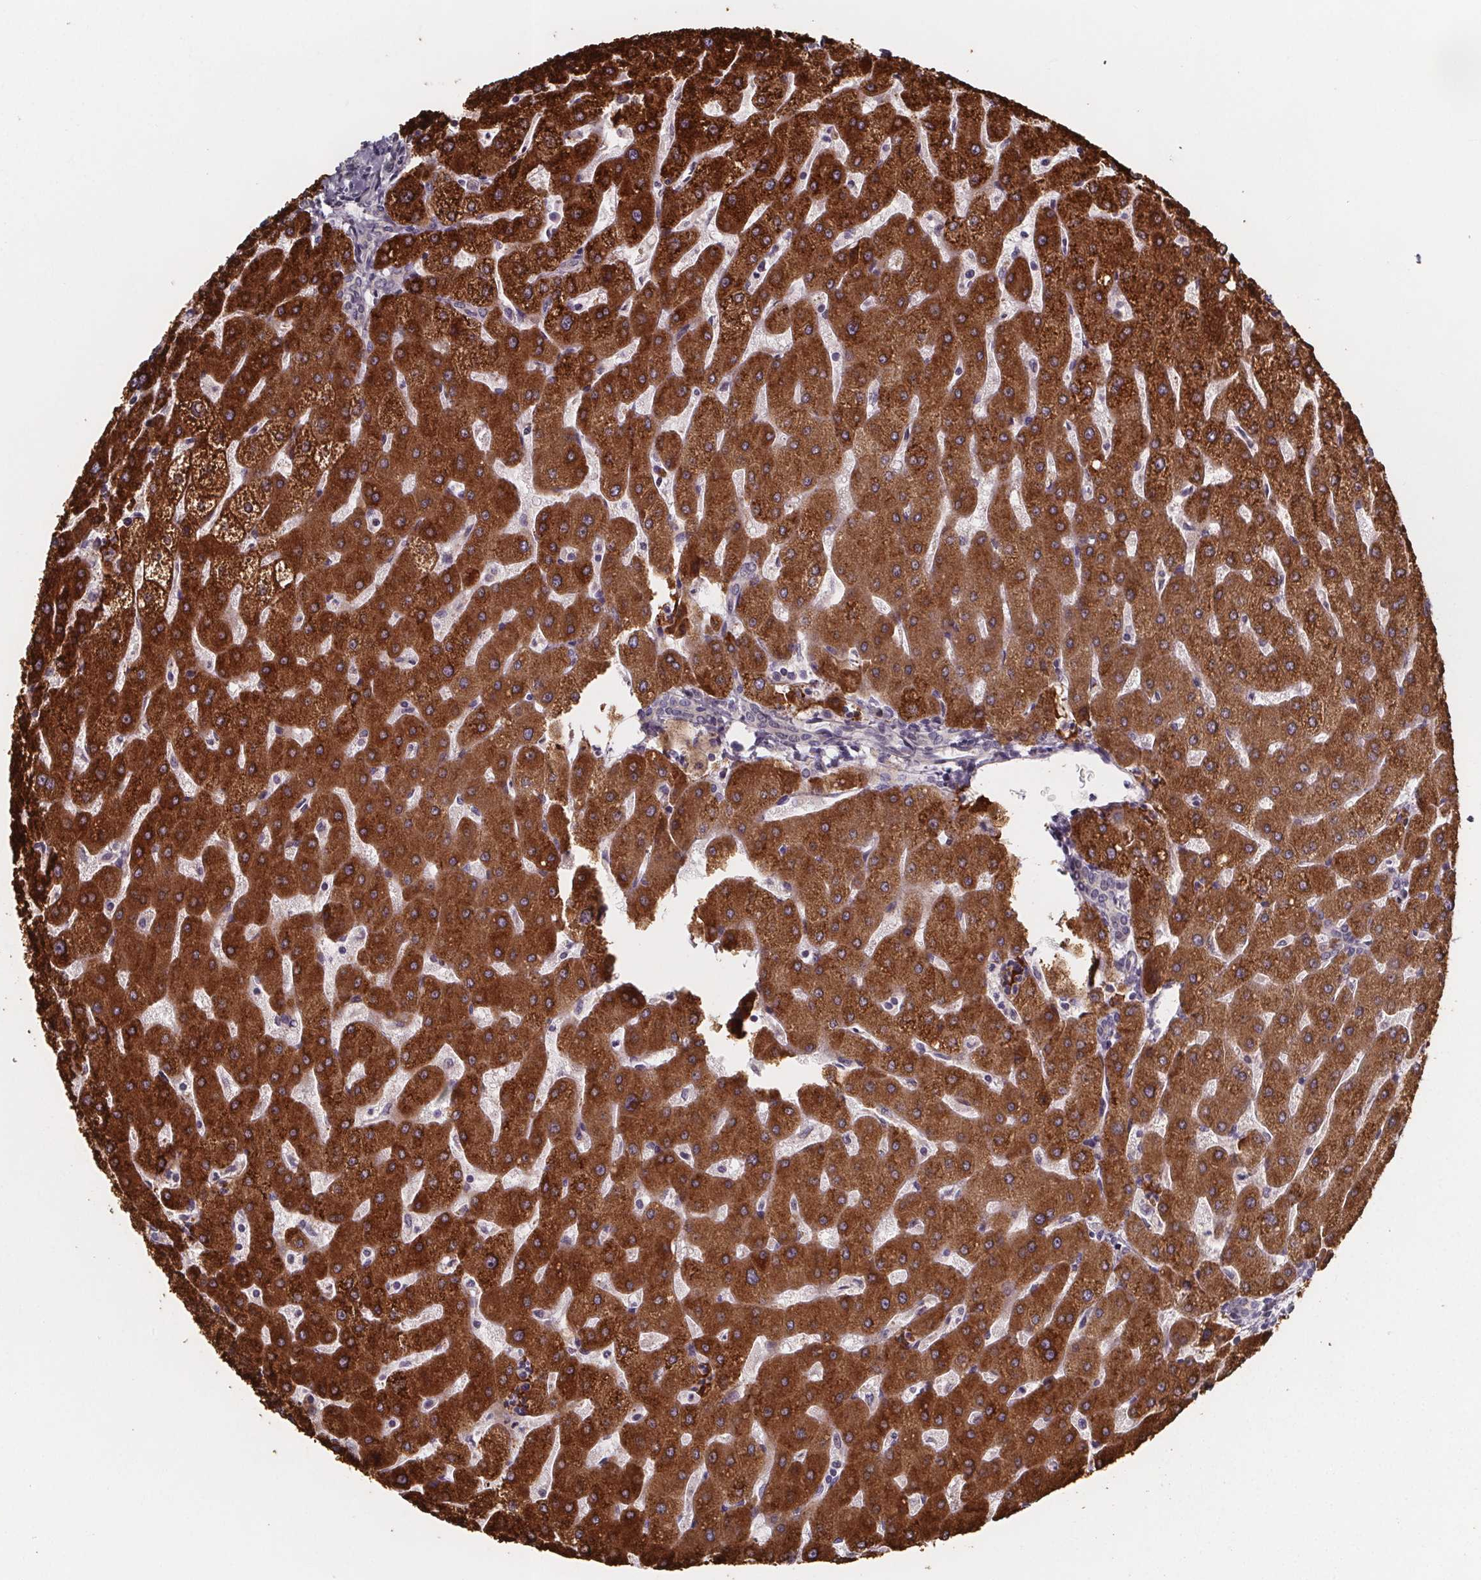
{"staining": {"intensity": "negative", "quantity": "none", "location": "none"}, "tissue": "liver", "cell_type": "Cholangiocytes", "image_type": "normal", "snomed": [{"axis": "morphology", "description": "Normal tissue, NOS"}, {"axis": "topography", "description": "Liver"}], "caption": "The image shows no significant expression in cholangiocytes of liver. (Immunohistochemistry, brightfield microscopy, high magnification).", "gene": "NDST1", "patient": {"sex": "male", "age": 67}}